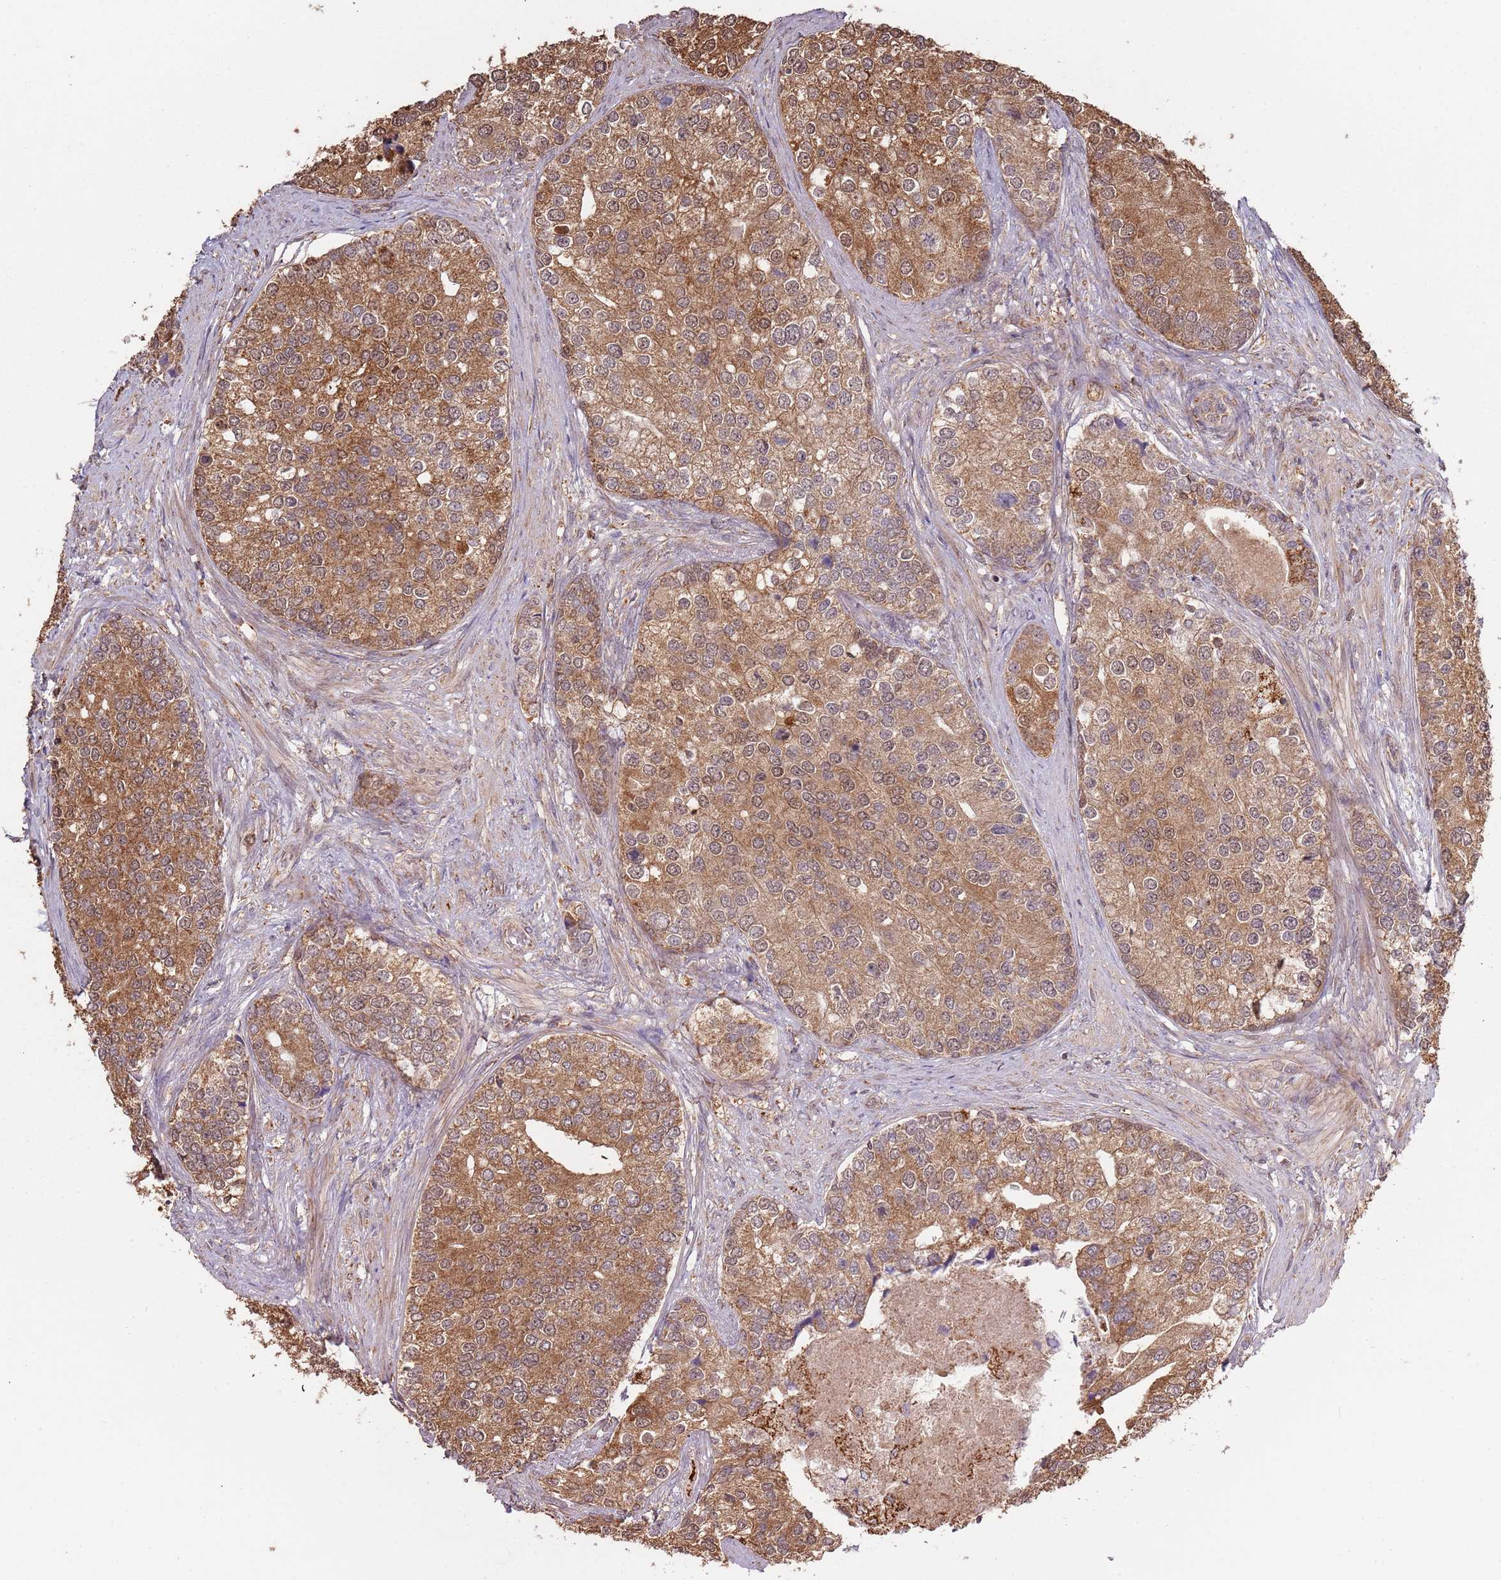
{"staining": {"intensity": "strong", "quantity": ">75%", "location": "cytoplasmic/membranous"}, "tissue": "prostate cancer", "cell_type": "Tumor cells", "image_type": "cancer", "snomed": [{"axis": "morphology", "description": "Adenocarcinoma, High grade"}, {"axis": "topography", "description": "Prostate"}], "caption": "Tumor cells reveal strong cytoplasmic/membranous expression in approximately >75% of cells in adenocarcinoma (high-grade) (prostate). (brown staining indicates protein expression, while blue staining denotes nuclei).", "gene": "IL17RD", "patient": {"sex": "male", "age": 62}}